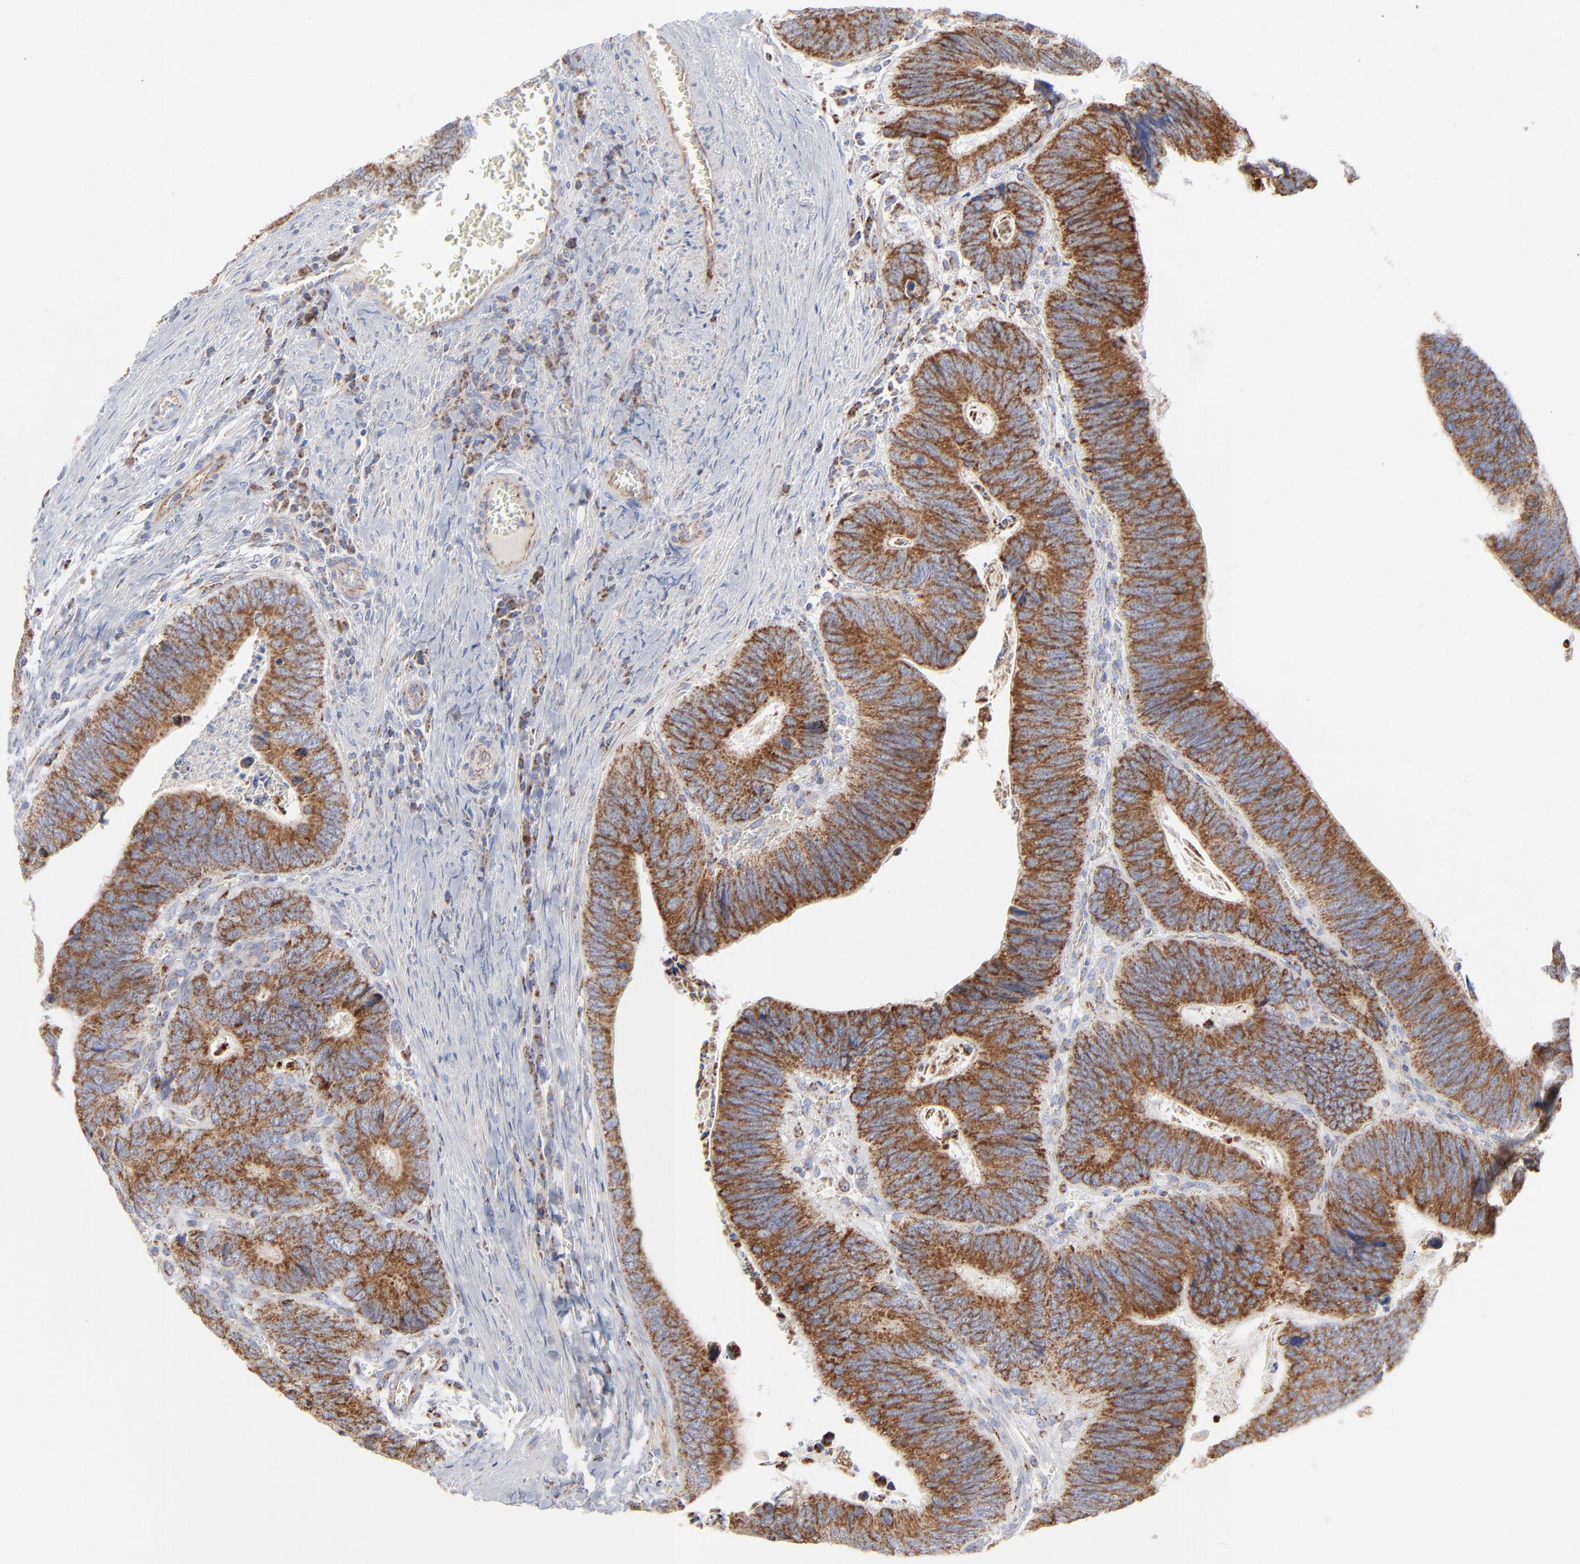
{"staining": {"intensity": "strong", "quantity": ">75%", "location": "cytoplasmic/membranous"}, "tissue": "colorectal cancer", "cell_type": "Tumor cells", "image_type": "cancer", "snomed": [{"axis": "morphology", "description": "Adenocarcinoma, NOS"}, {"axis": "topography", "description": "Colon"}], "caption": "About >75% of tumor cells in colorectal cancer show strong cytoplasmic/membranous protein expression as visualized by brown immunohistochemical staining.", "gene": "ASB3", "patient": {"sex": "male", "age": 72}}